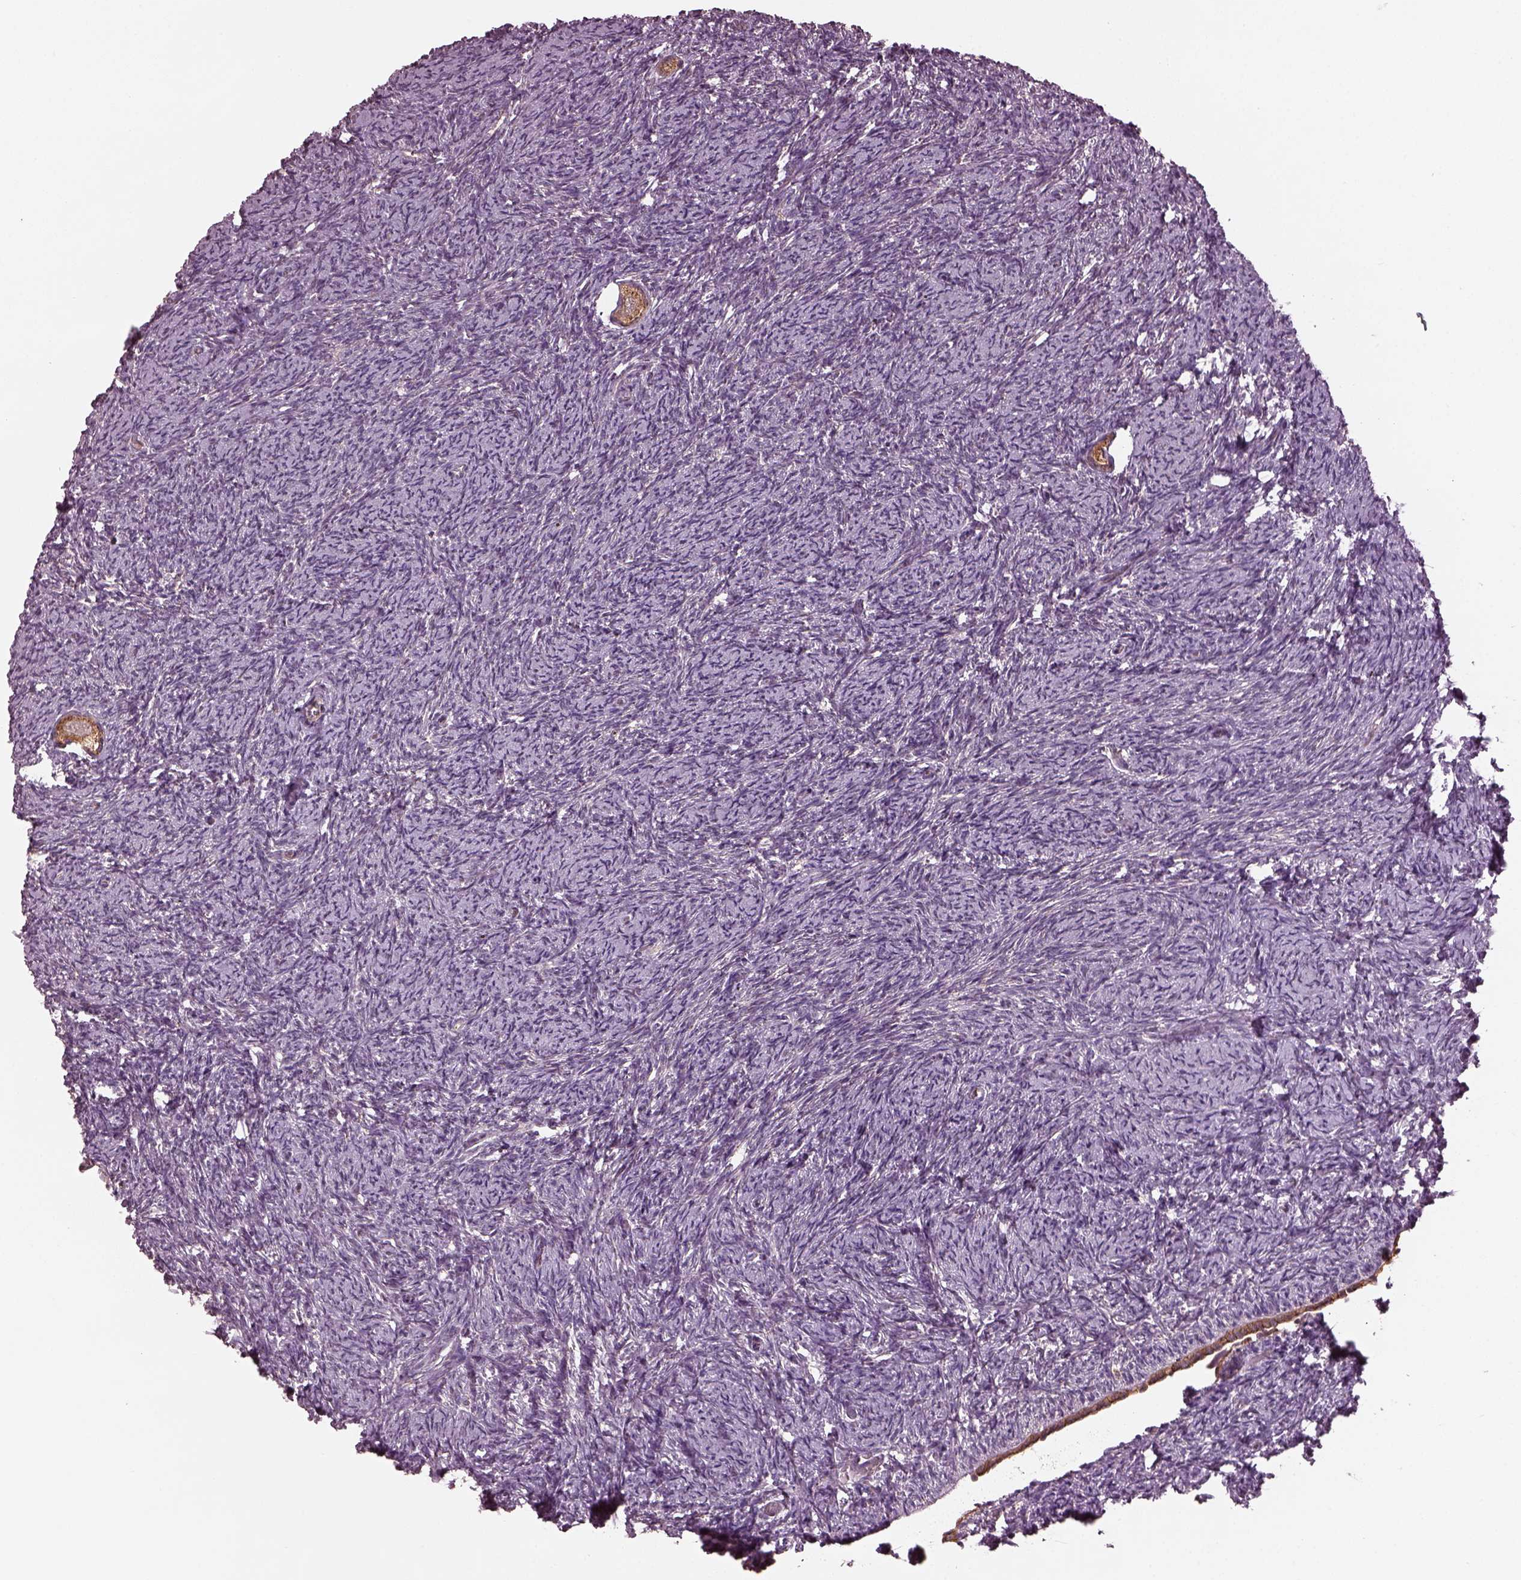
{"staining": {"intensity": "moderate", "quantity": "25%-75%", "location": "cytoplasmic/membranous"}, "tissue": "ovary", "cell_type": "Follicle cells", "image_type": "normal", "snomed": [{"axis": "morphology", "description": "Normal tissue, NOS"}, {"axis": "topography", "description": "Ovary"}], "caption": "Moderate cytoplasmic/membranous protein staining is identified in approximately 25%-75% of follicle cells in ovary.", "gene": "RUFY3", "patient": {"sex": "female", "age": 39}}